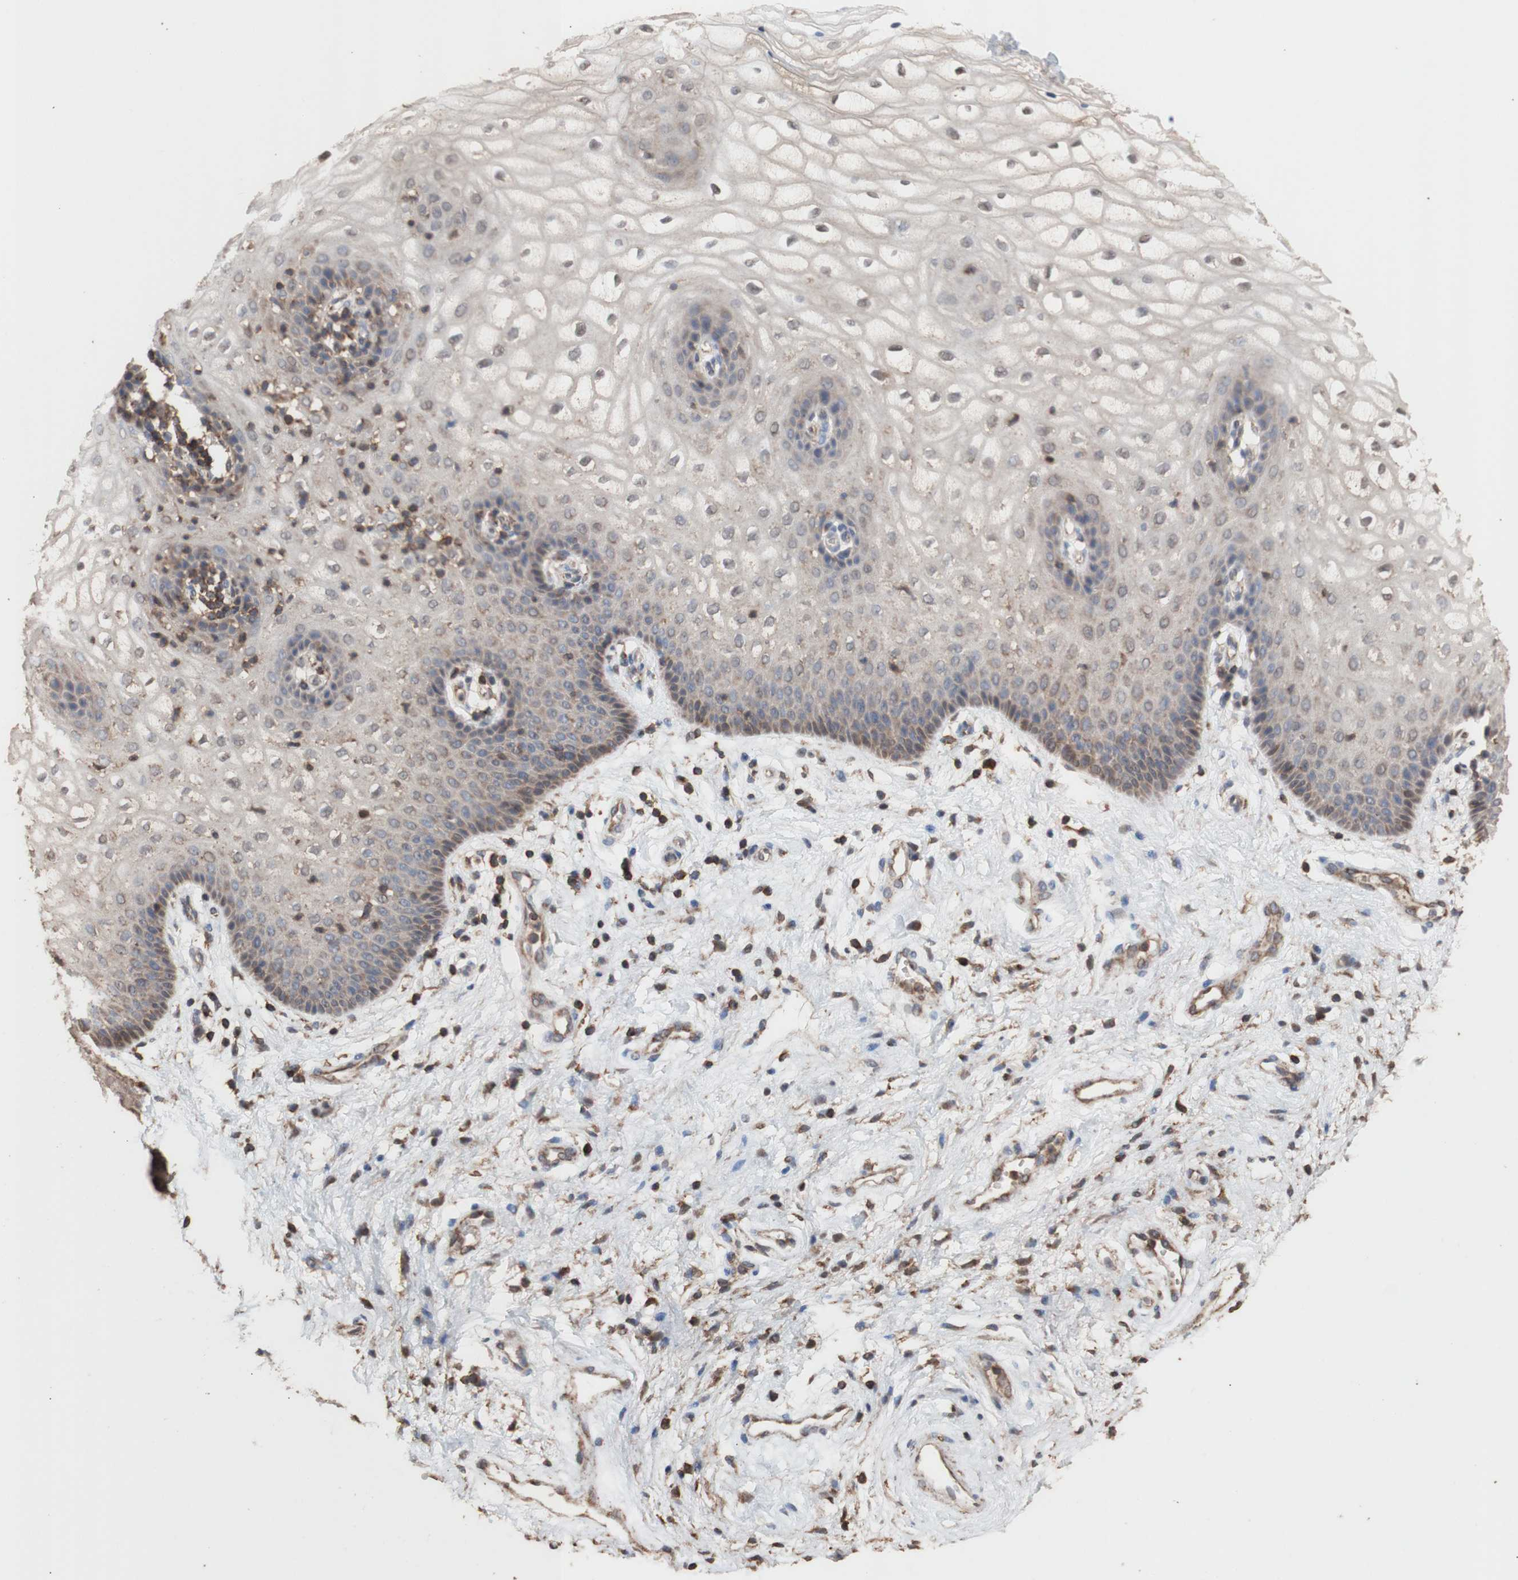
{"staining": {"intensity": "weak", "quantity": ">75%", "location": "cytoplasmic/membranous"}, "tissue": "vagina", "cell_type": "Squamous epithelial cells", "image_type": "normal", "snomed": [{"axis": "morphology", "description": "Normal tissue, NOS"}, {"axis": "topography", "description": "Vagina"}], "caption": "Protein analysis of benign vagina exhibits weak cytoplasmic/membranous expression in approximately >75% of squamous epithelial cells.", "gene": "ALDH9A1", "patient": {"sex": "female", "age": 34}}